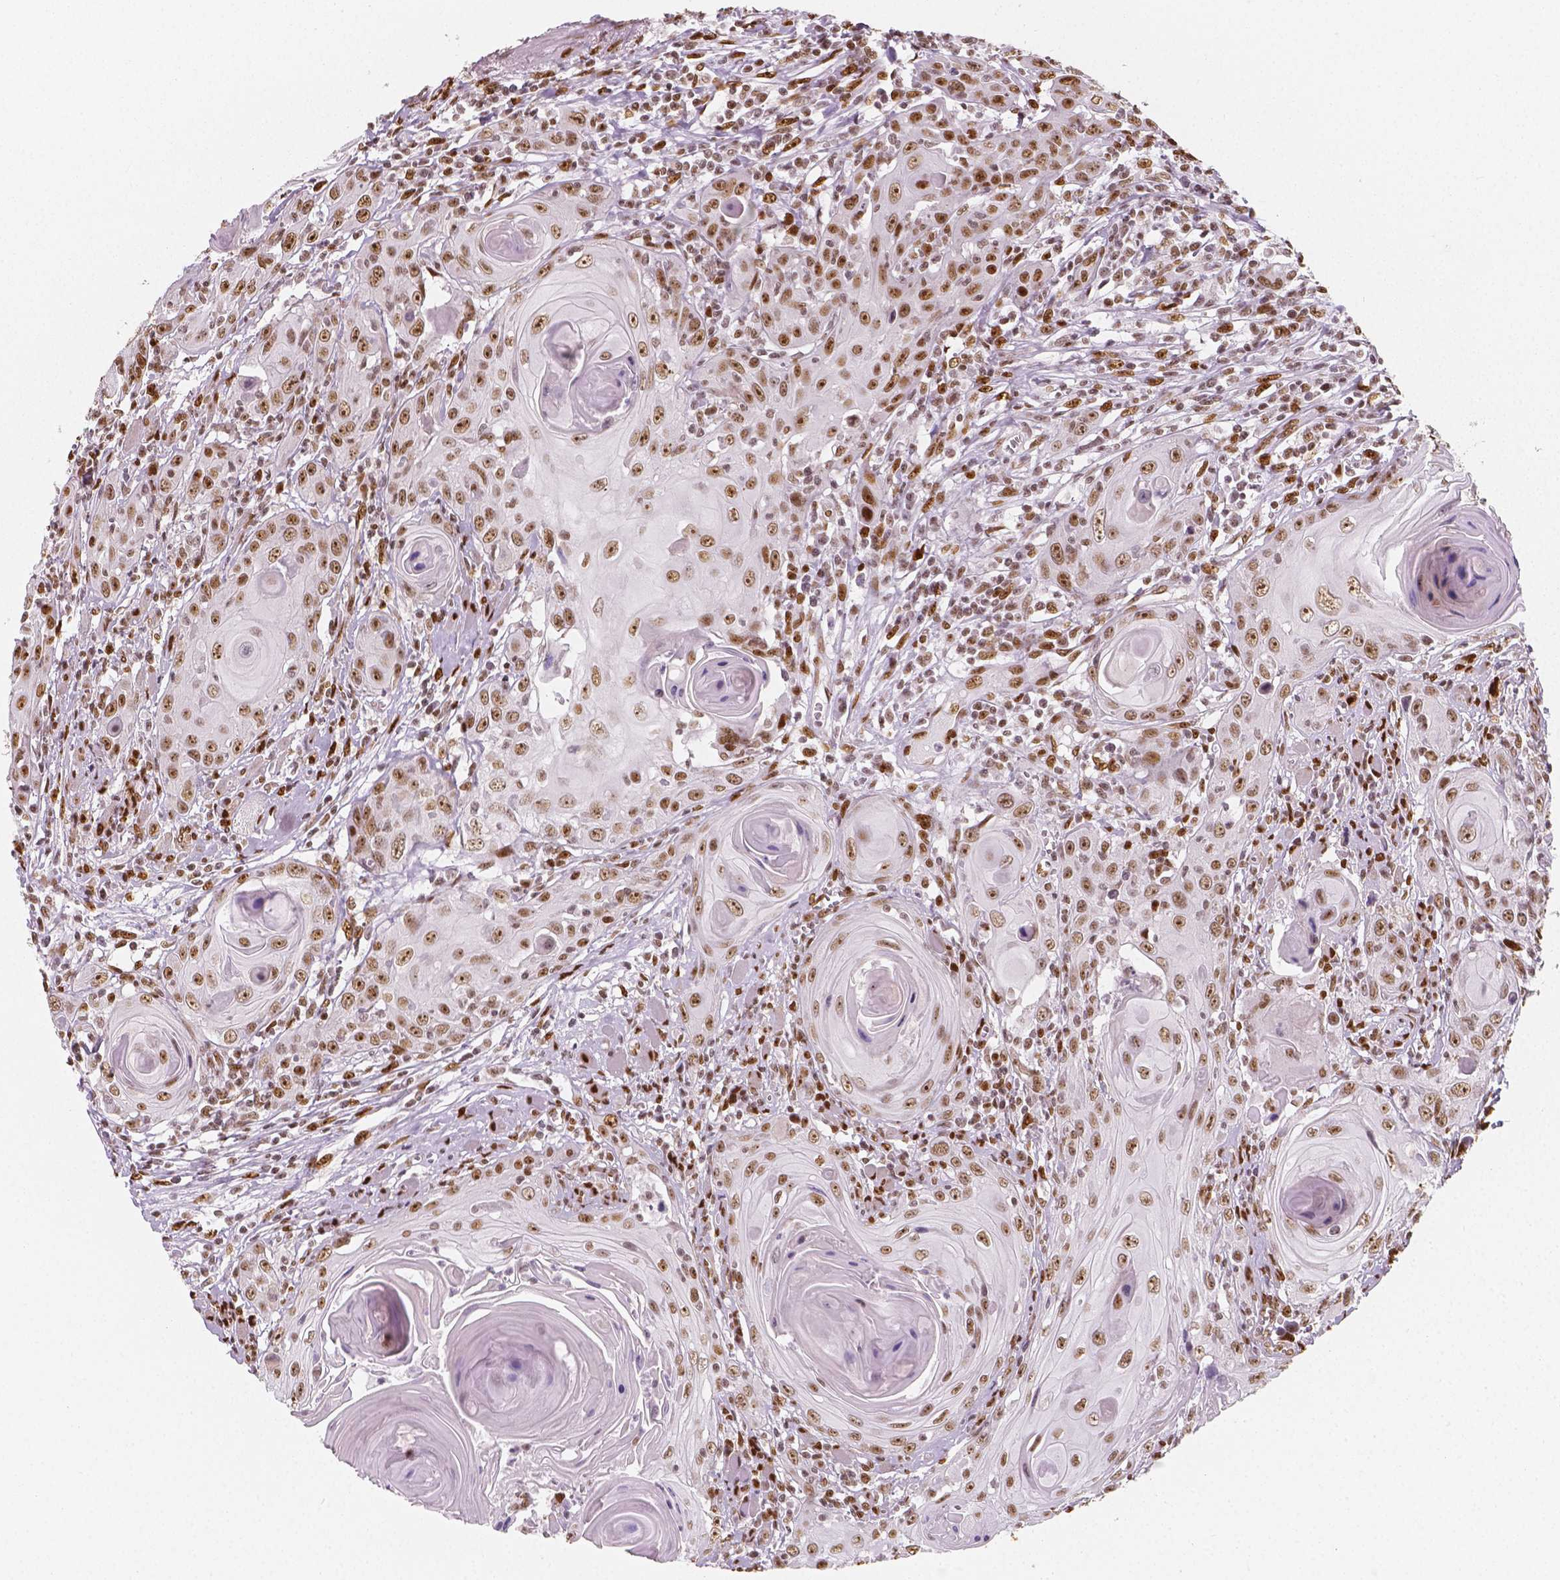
{"staining": {"intensity": "moderate", "quantity": ">75%", "location": "nuclear"}, "tissue": "head and neck cancer", "cell_type": "Tumor cells", "image_type": "cancer", "snomed": [{"axis": "morphology", "description": "Squamous cell carcinoma, NOS"}, {"axis": "topography", "description": "Head-Neck"}], "caption": "Human squamous cell carcinoma (head and neck) stained for a protein (brown) reveals moderate nuclear positive staining in approximately >75% of tumor cells.", "gene": "NUCKS1", "patient": {"sex": "female", "age": 80}}